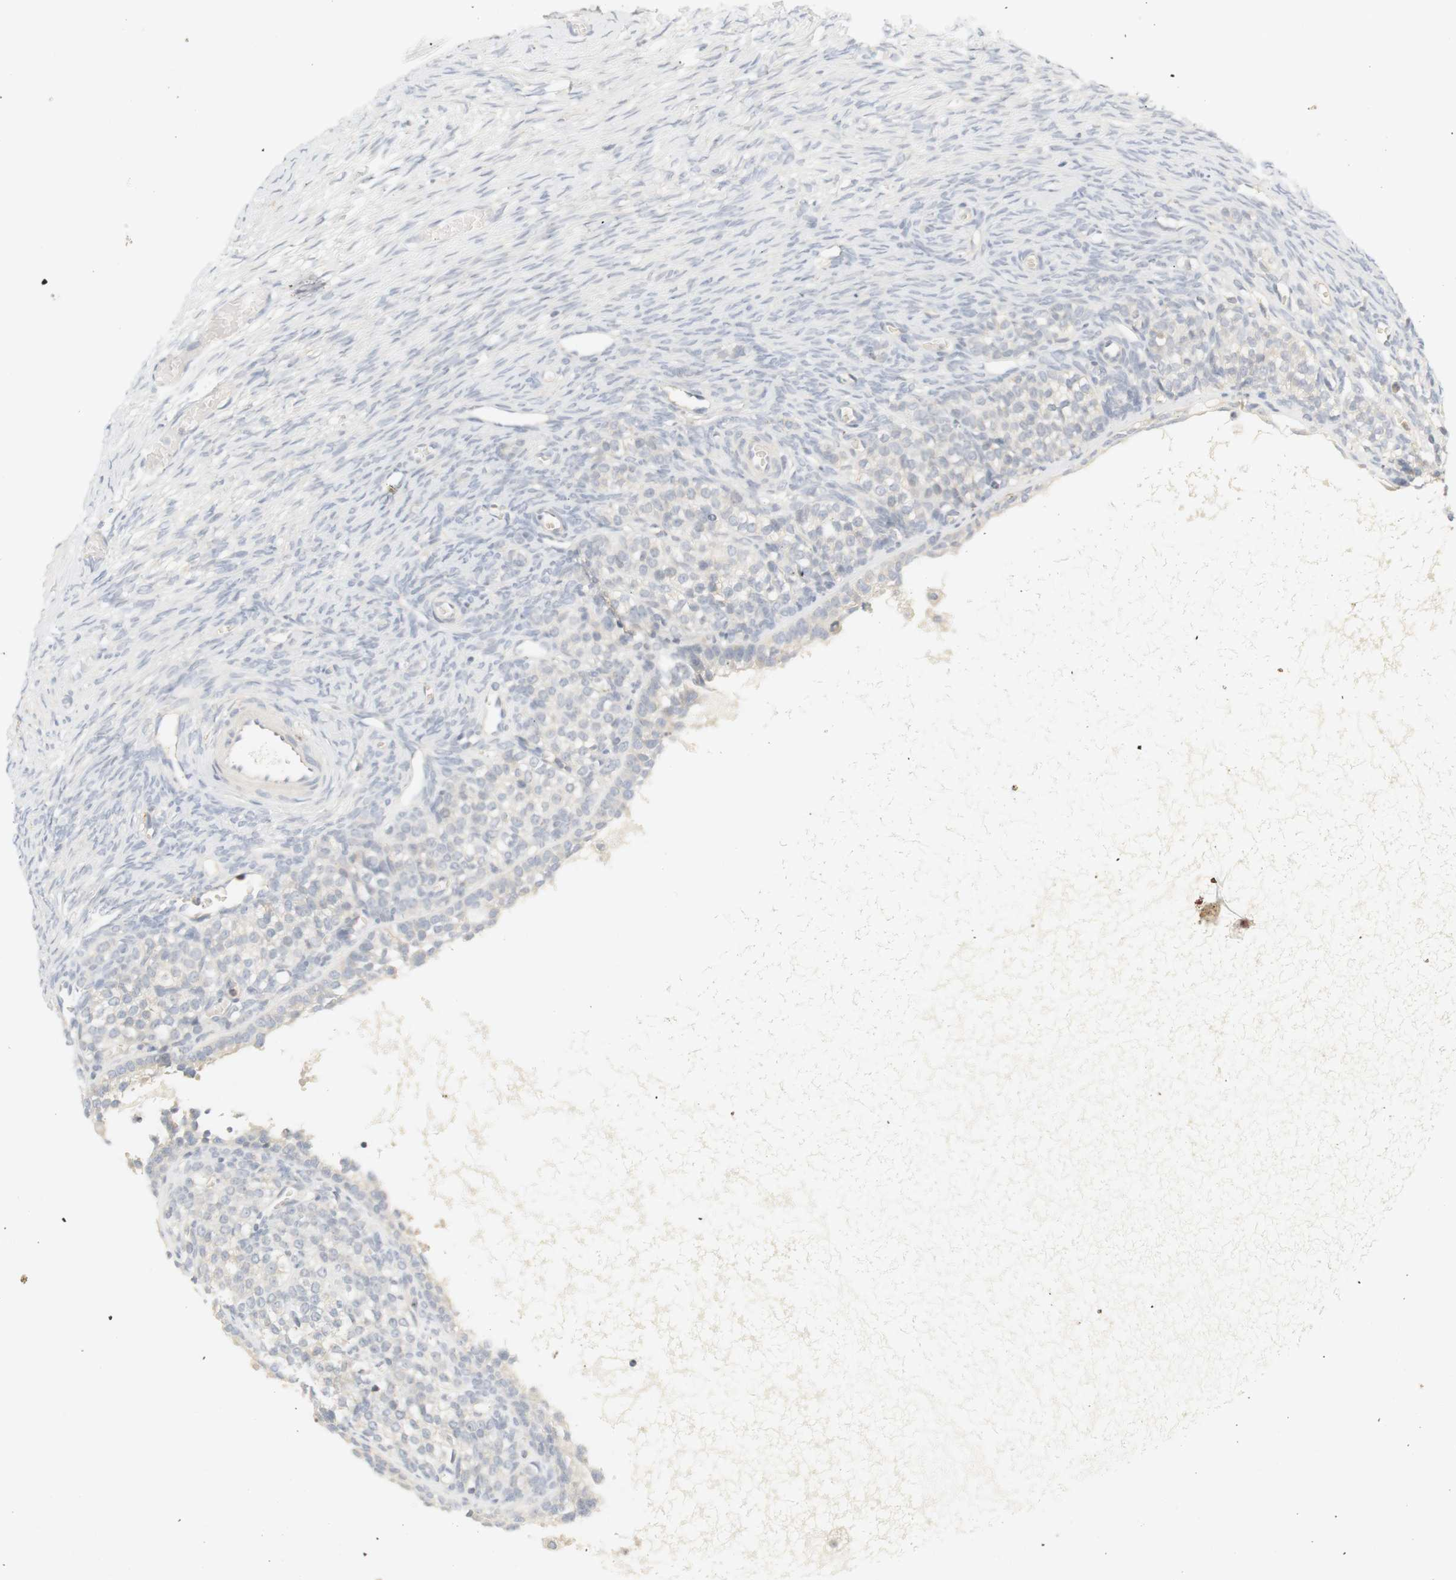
{"staining": {"intensity": "negative", "quantity": "none", "location": "none"}, "tissue": "ovary", "cell_type": "Follicle cells", "image_type": "normal", "snomed": [{"axis": "morphology", "description": "Normal tissue, NOS"}, {"axis": "topography", "description": "Ovary"}], "caption": "Human ovary stained for a protein using immunohistochemistry demonstrates no expression in follicle cells.", "gene": "RTN3", "patient": {"sex": "female", "age": 27}}